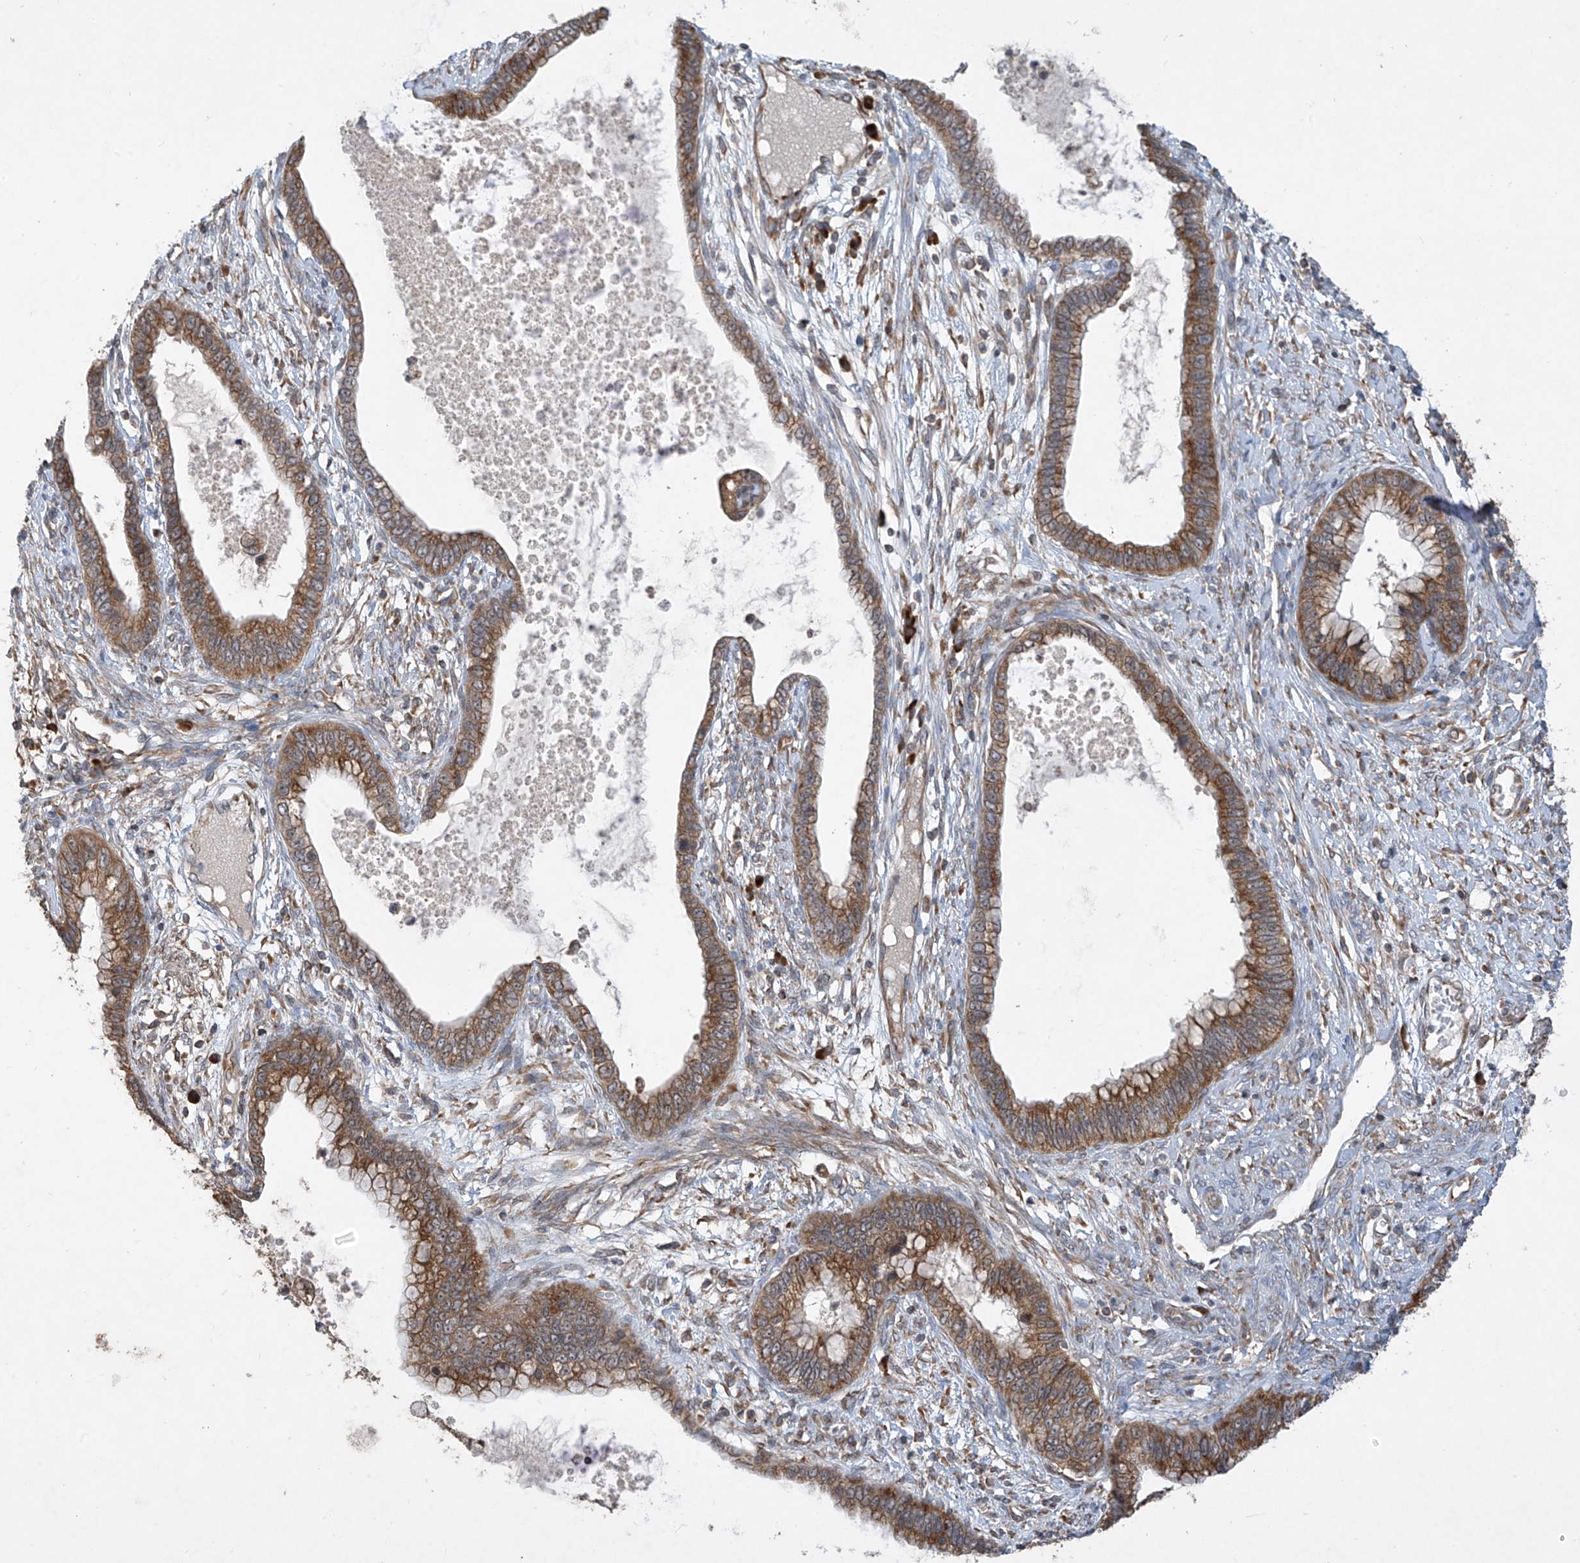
{"staining": {"intensity": "moderate", "quantity": ">75%", "location": "cytoplasmic/membranous"}, "tissue": "cervical cancer", "cell_type": "Tumor cells", "image_type": "cancer", "snomed": [{"axis": "morphology", "description": "Adenocarcinoma, NOS"}, {"axis": "topography", "description": "Cervix"}], "caption": "Immunohistochemical staining of human cervical cancer (adenocarcinoma) shows medium levels of moderate cytoplasmic/membranous expression in approximately >75% of tumor cells. (Brightfield microscopy of DAB IHC at high magnification).", "gene": "RPL34", "patient": {"sex": "female", "age": 44}}